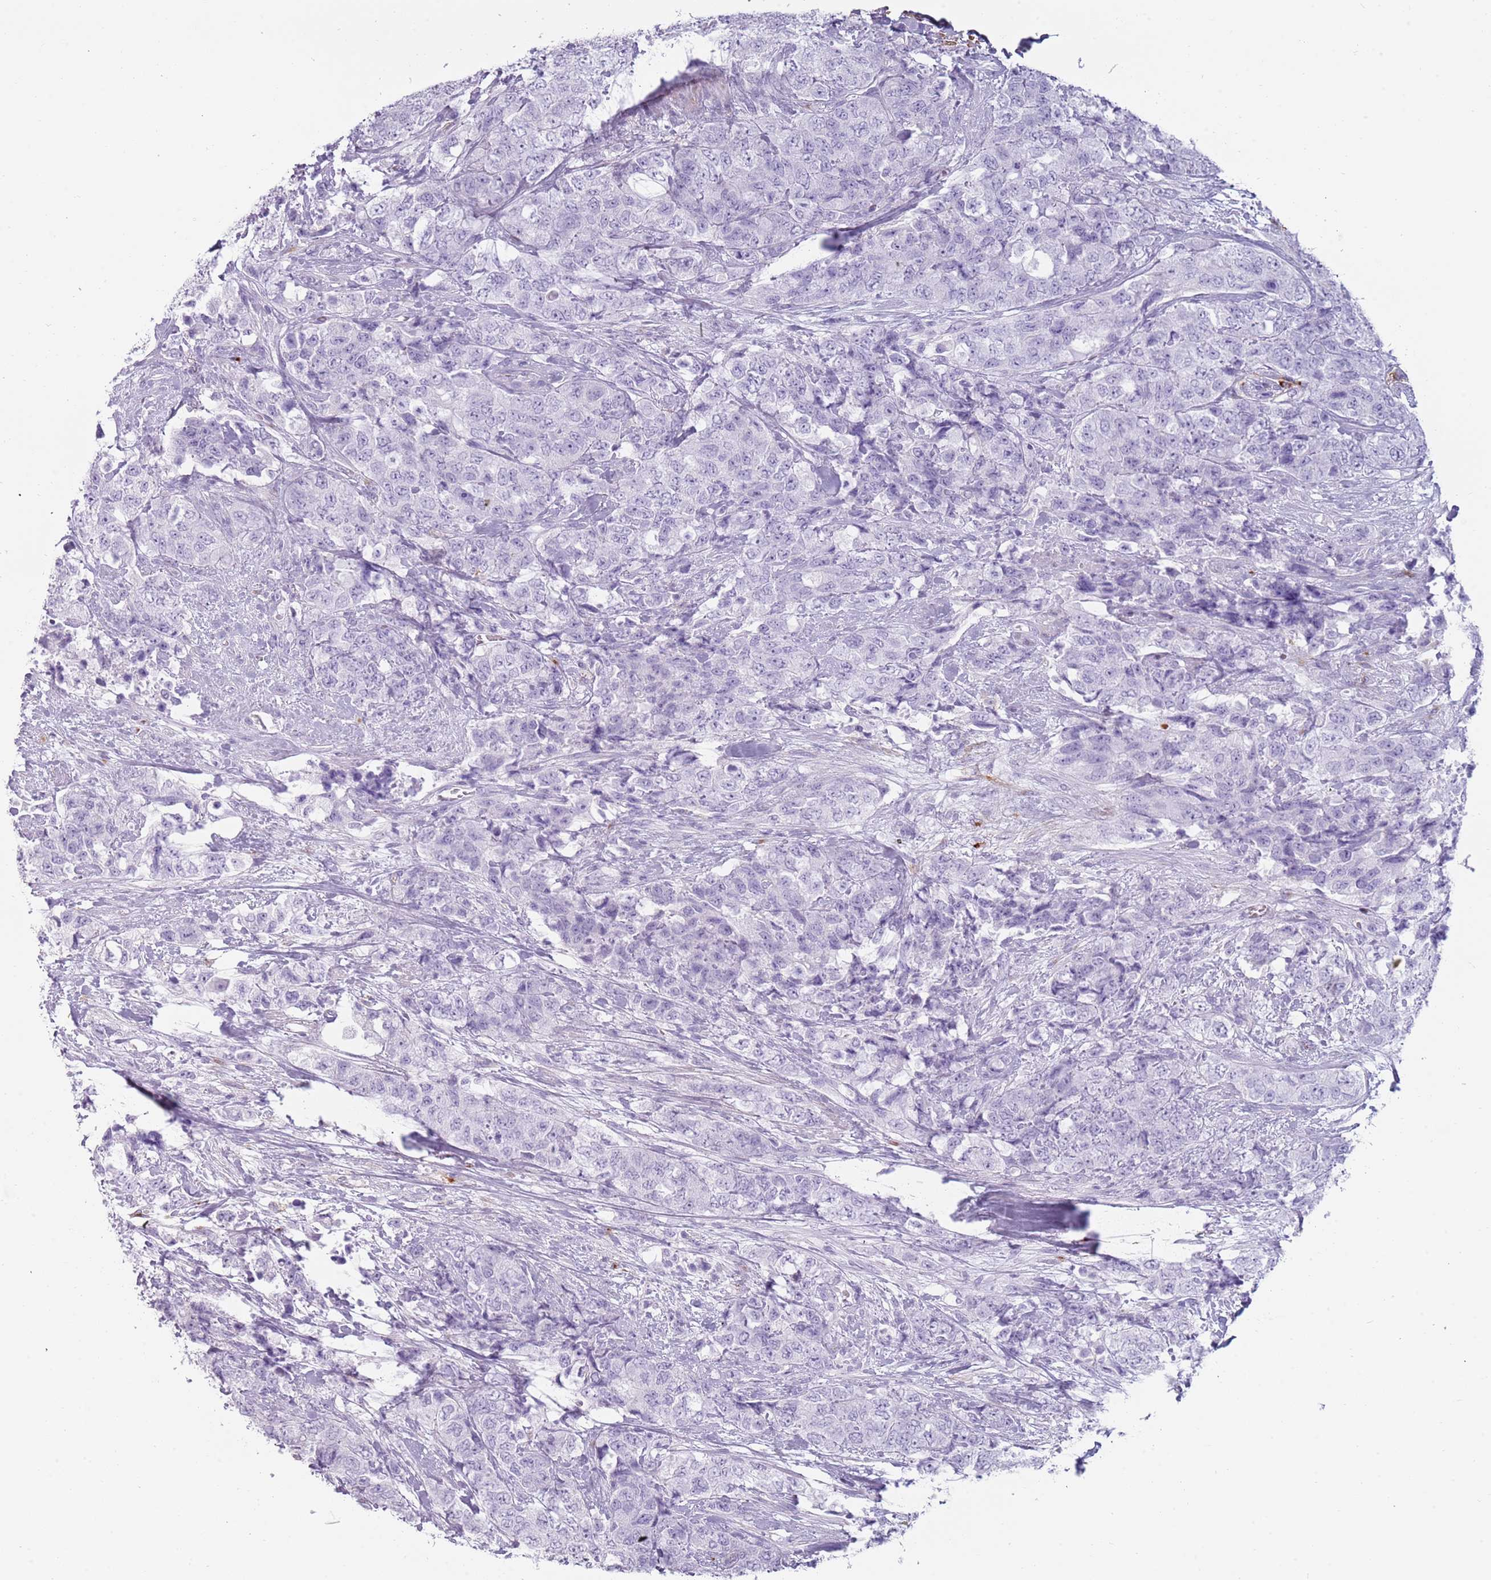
{"staining": {"intensity": "negative", "quantity": "none", "location": "none"}, "tissue": "urothelial cancer", "cell_type": "Tumor cells", "image_type": "cancer", "snomed": [{"axis": "morphology", "description": "Urothelial carcinoma, High grade"}, {"axis": "topography", "description": "Urinary bladder"}], "caption": "A high-resolution histopathology image shows IHC staining of urothelial cancer, which displays no significant positivity in tumor cells.", "gene": "COLEC12", "patient": {"sex": "female", "age": 78}}